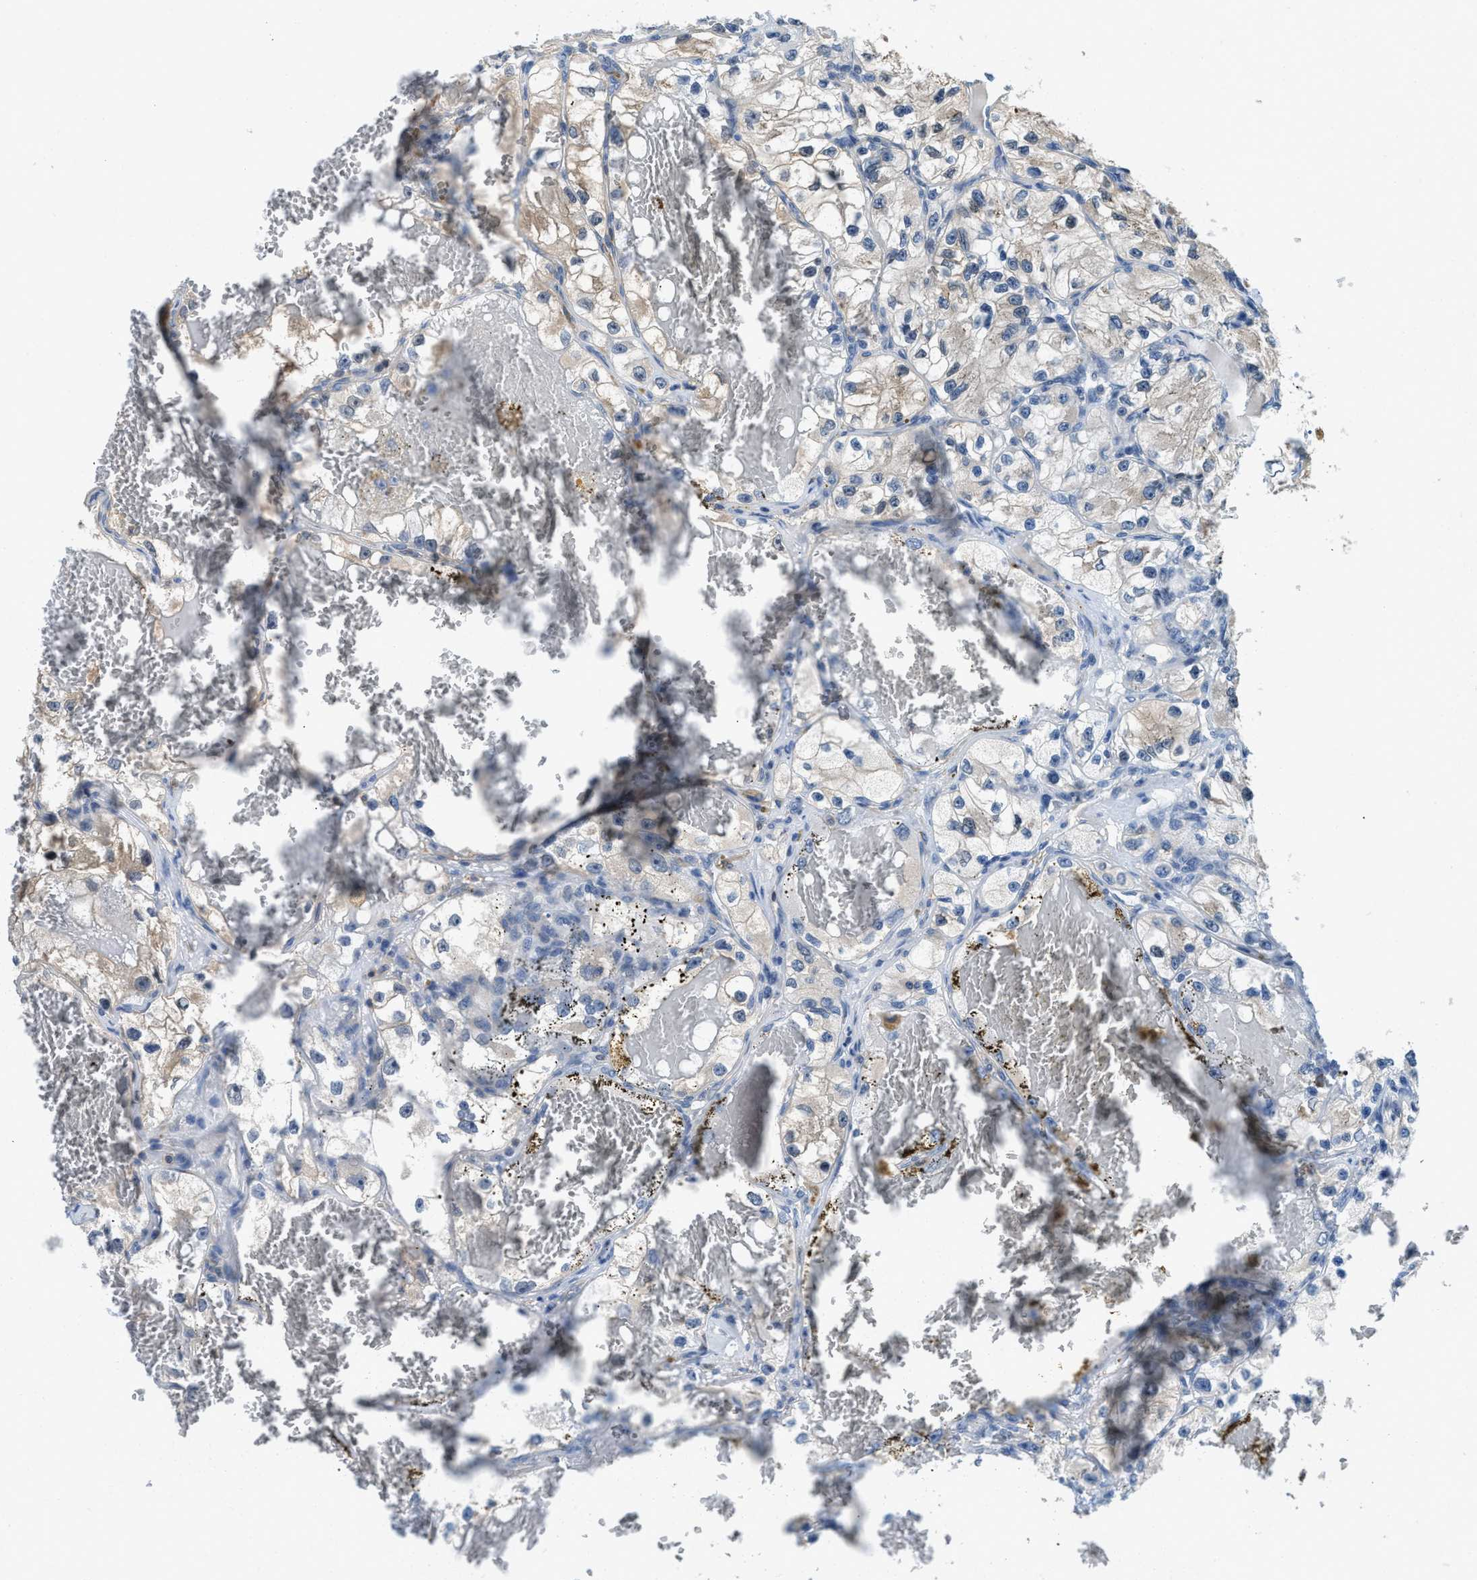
{"staining": {"intensity": "weak", "quantity": "<25%", "location": "cytoplasmic/membranous"}, "tissue": "renal cancer", "cell_type": "Tumor cells", "image_type": "cancer", "snomed": [{"axis": "morphology", "description": "Adenocarcinoma, NOS"}, {"axis": "topography", "description": "Kidney"}], "caption": "Human renal cancer stained for a protein using IHC exhibits no expression in tumor cells.", "gene": "TES", "patient": {"sex": "female", "age": 57}}